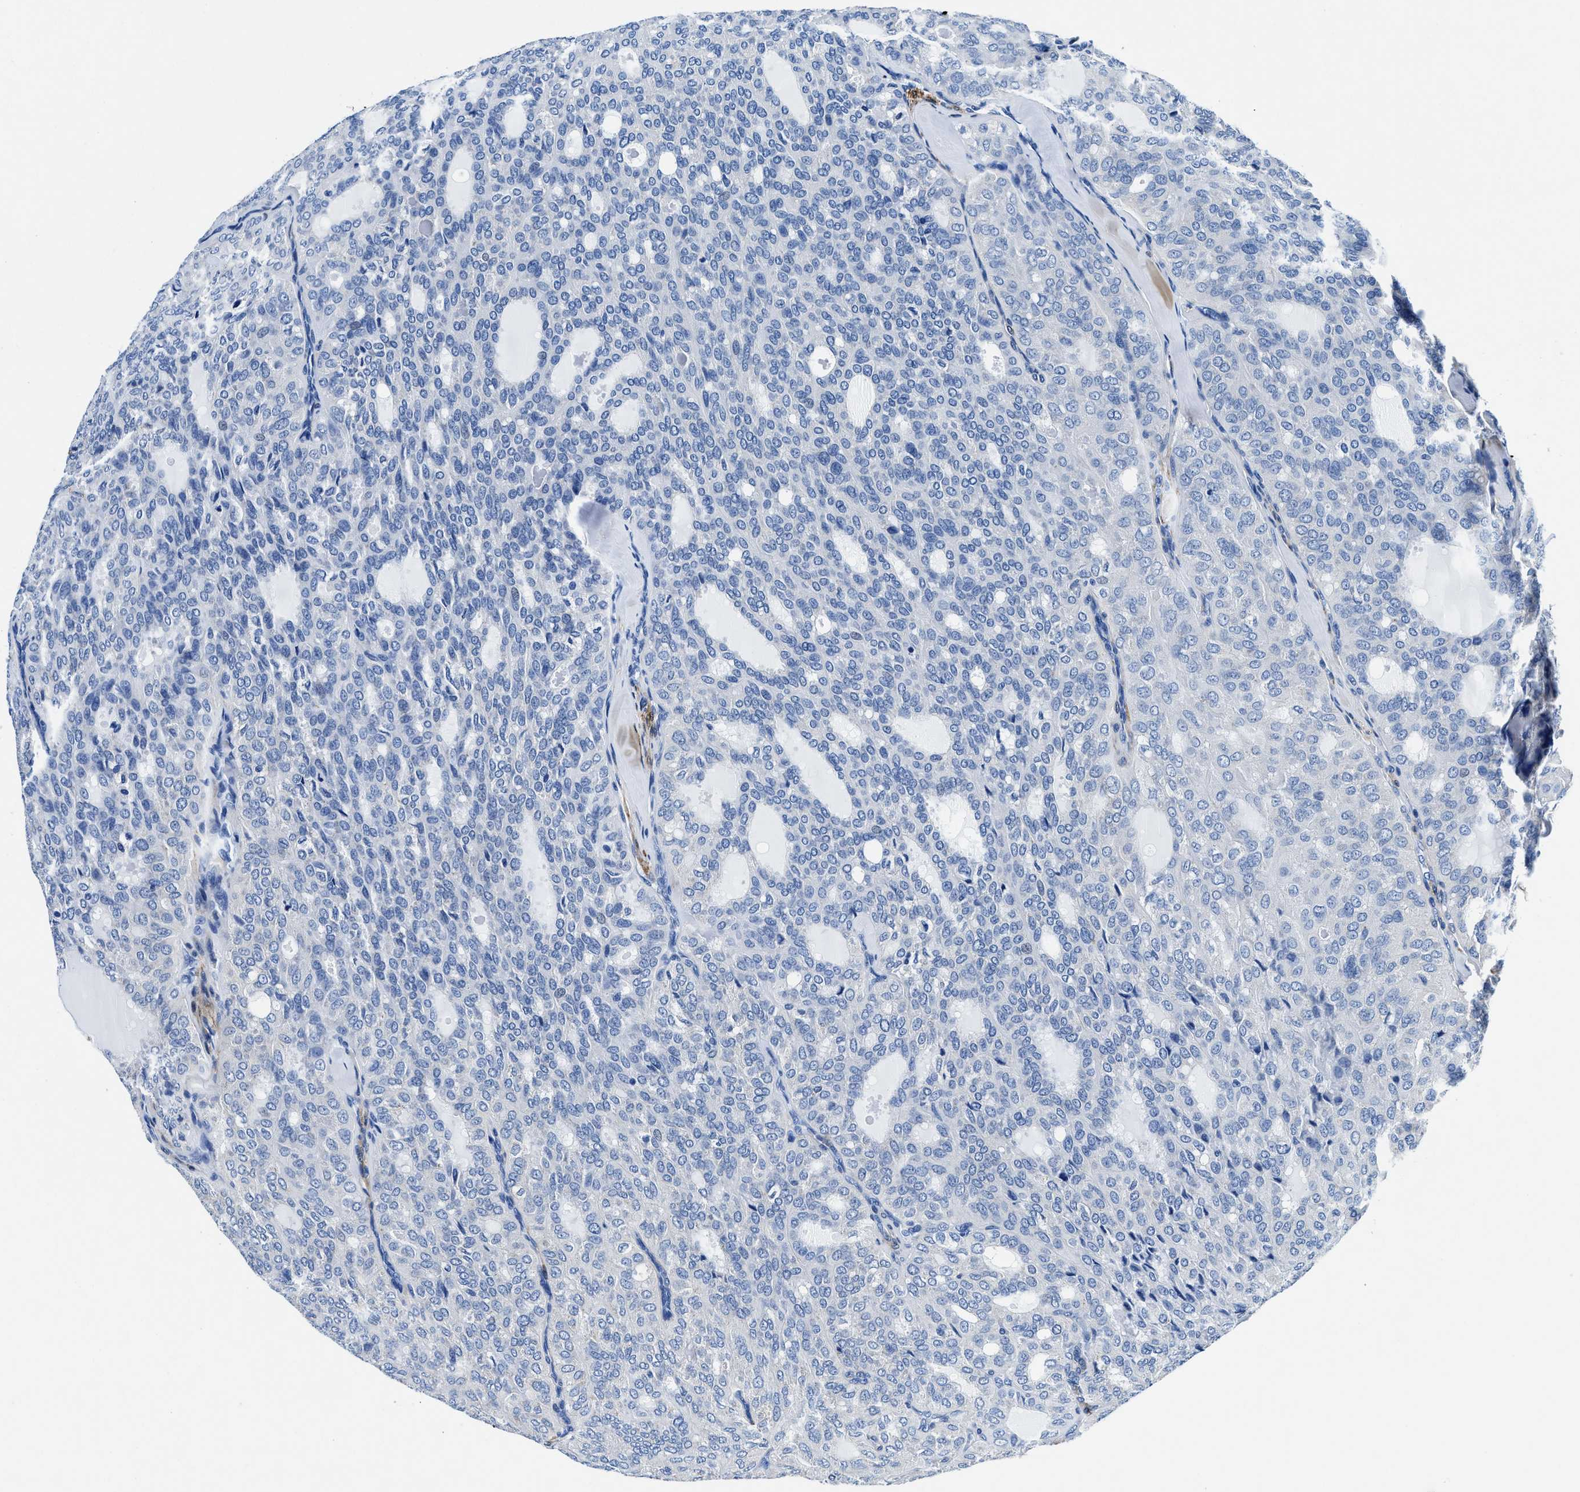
{"staining": {"intensity": "negative", "quantity": "none", "location": "none"}, "tissue": "thyroid cancer", "cell_type": "Tumor cells", "image_type": "cancer", "snomed": [{"axis": "morphology", "description": "Follicular adenoma carcinoma, NOS"}, {"axis": "topography", "description": "Thyroid gland"}], "caption": "IHC micrograph of neoplastic tissue: thyroid follicular adenoma carcinoma stained with DAB demonstrates no significant protein positivity in tumor cells.", "gene": "TEX261", "patient": {"sex": "male", "age": 75}}